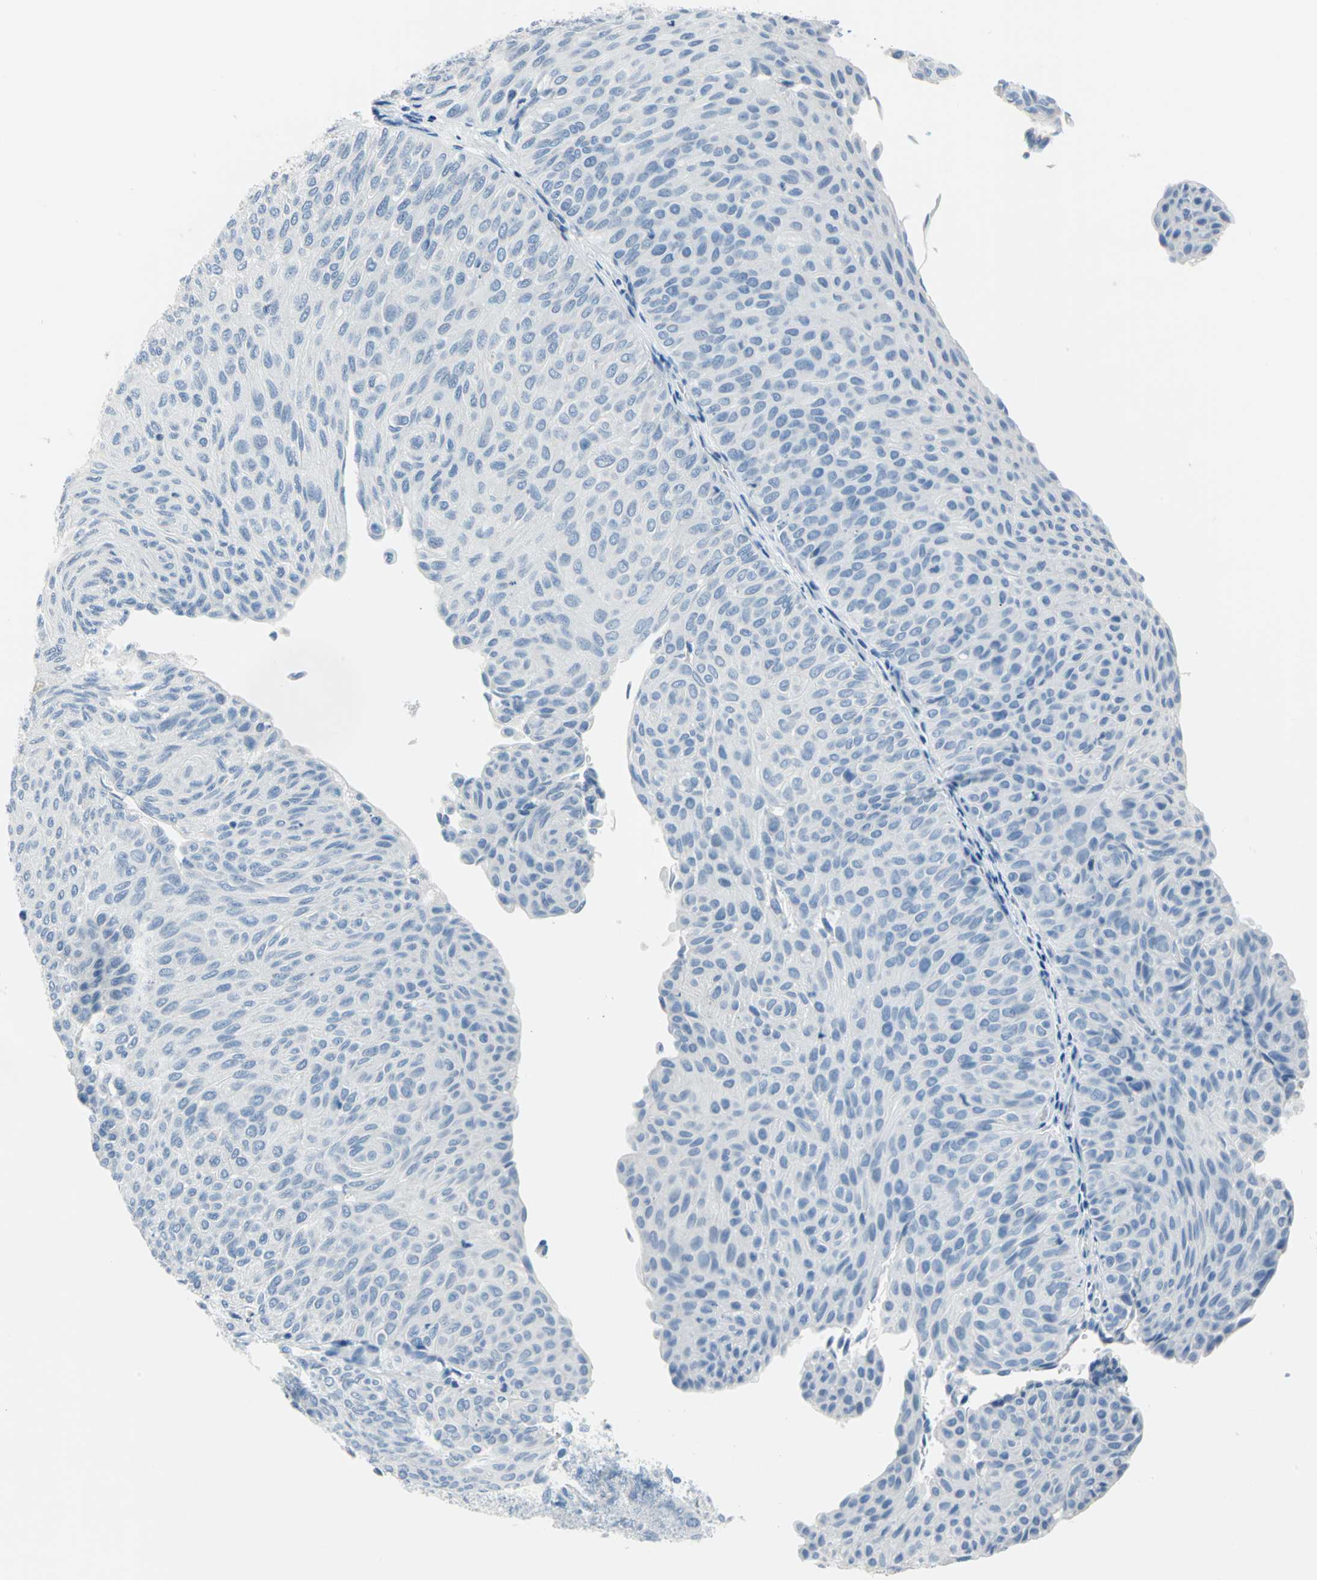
{"staining": {"intensity": "negative", "quantity": "none", "location": "none"}, "tissue": "urothelial cancer", "cell_type": "Tumor cells", "image_type": "cancer", "snomed": [{"axis": "morphology", "description": "Urothelial carcinoma, Low grade"}, {"axis": "topography", "description": "Urinary bladder"}], "caption": "Immunohistochemical staining of human low-grade urothelial carcinoma shows no significant positivity in tumor cells.", "gene": "PKLR", "patient": {"sex": "male", "age": 78}}